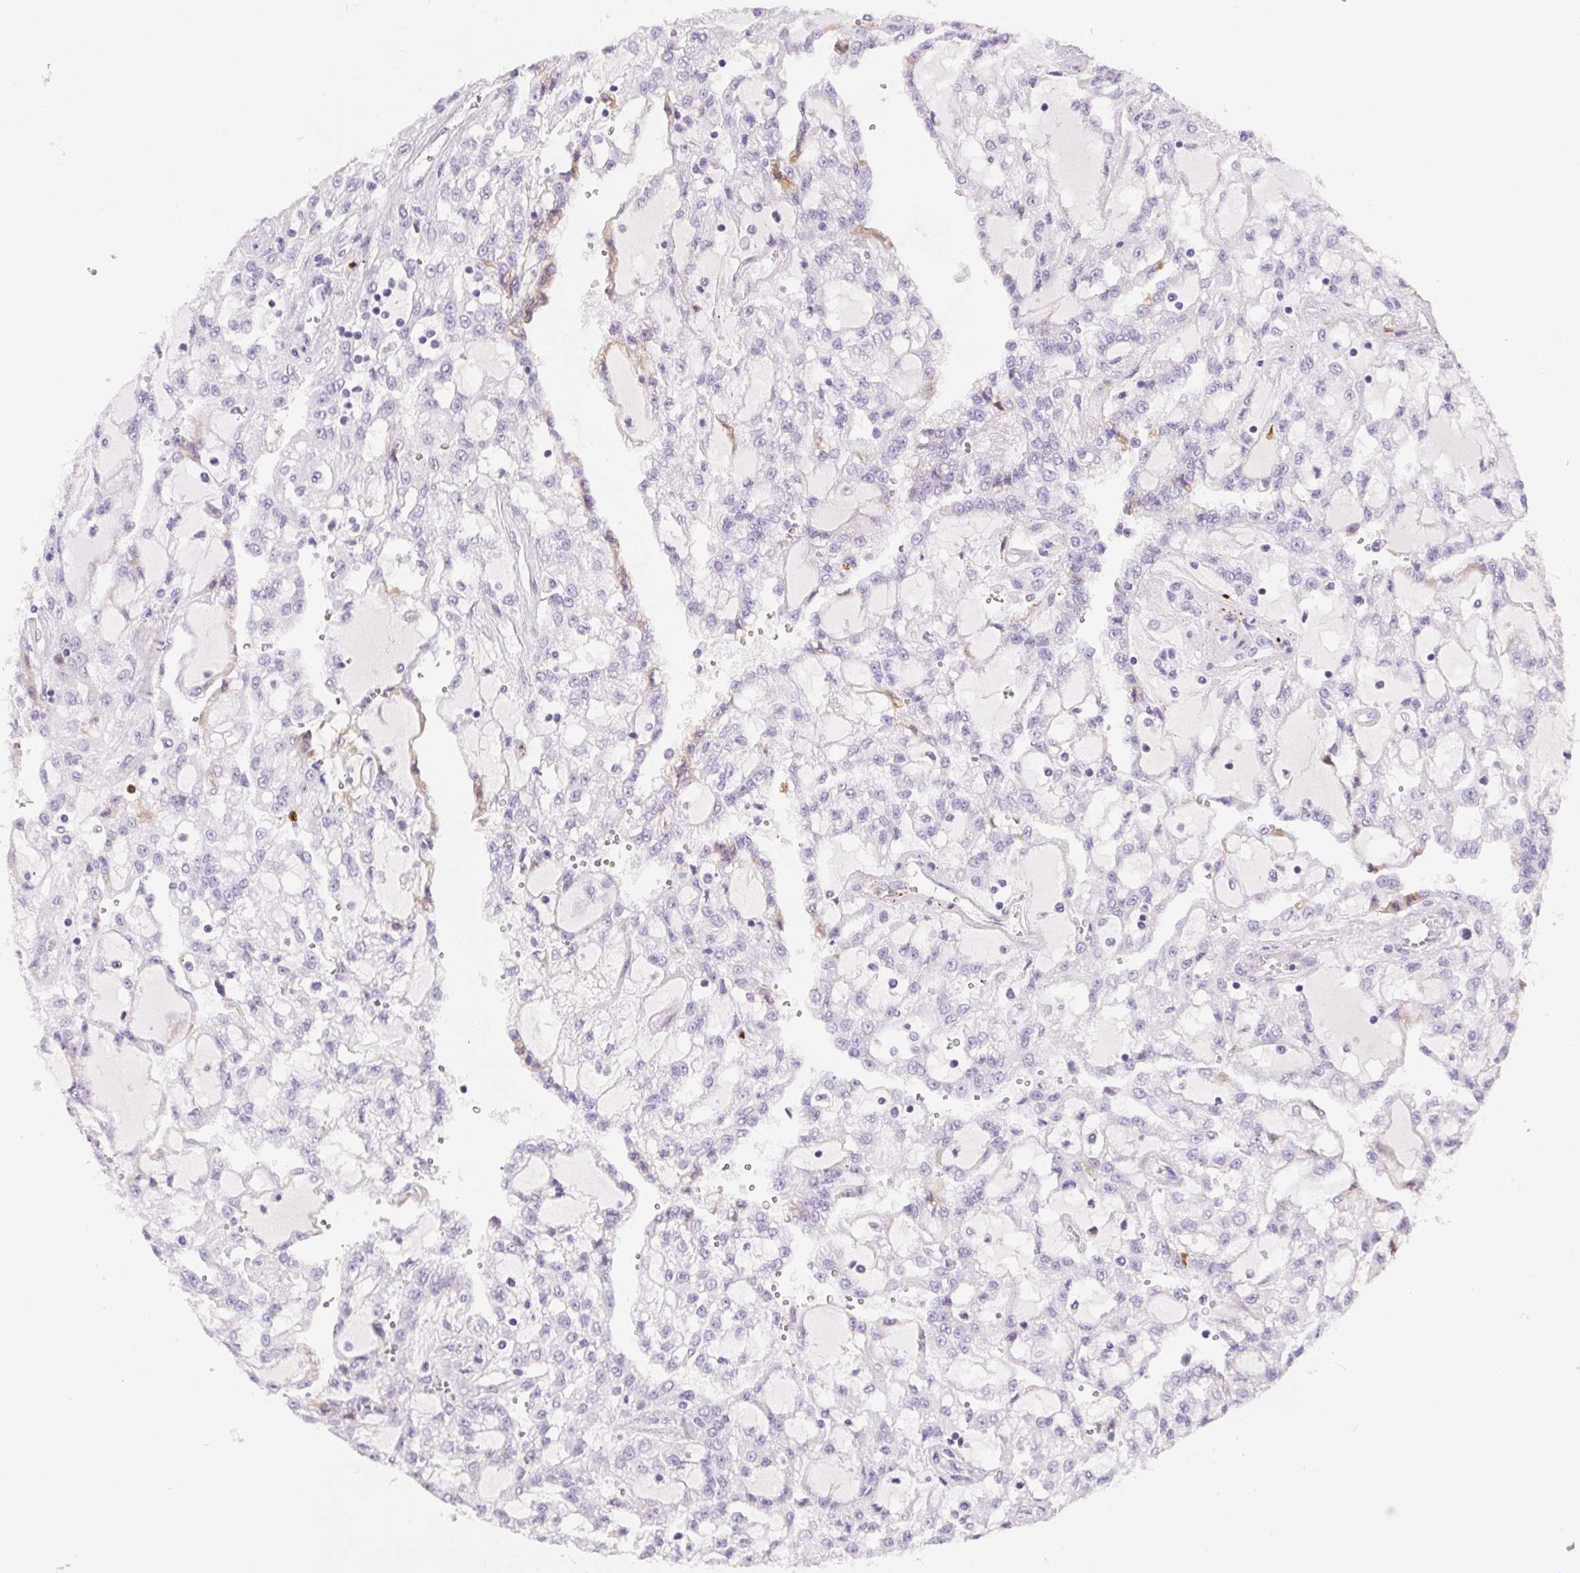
{"staining": {"intensity": "negative", "quantity": "none", "location": "none"}, "tissue": "renal cancer", "cell_type": "Tumor cells", "image_type": "cancer", "snomed": [{"axis": "morphology", "description": "Adenocarcinoma, NOS"}, {"axis": "topography", "description": "Kidney"}], "caption": "Tumor cells are negative for protein expression in human adenocarcinoma (renal).", "gene": "VTN", "patient": {"sex": "male", "age": 63}}